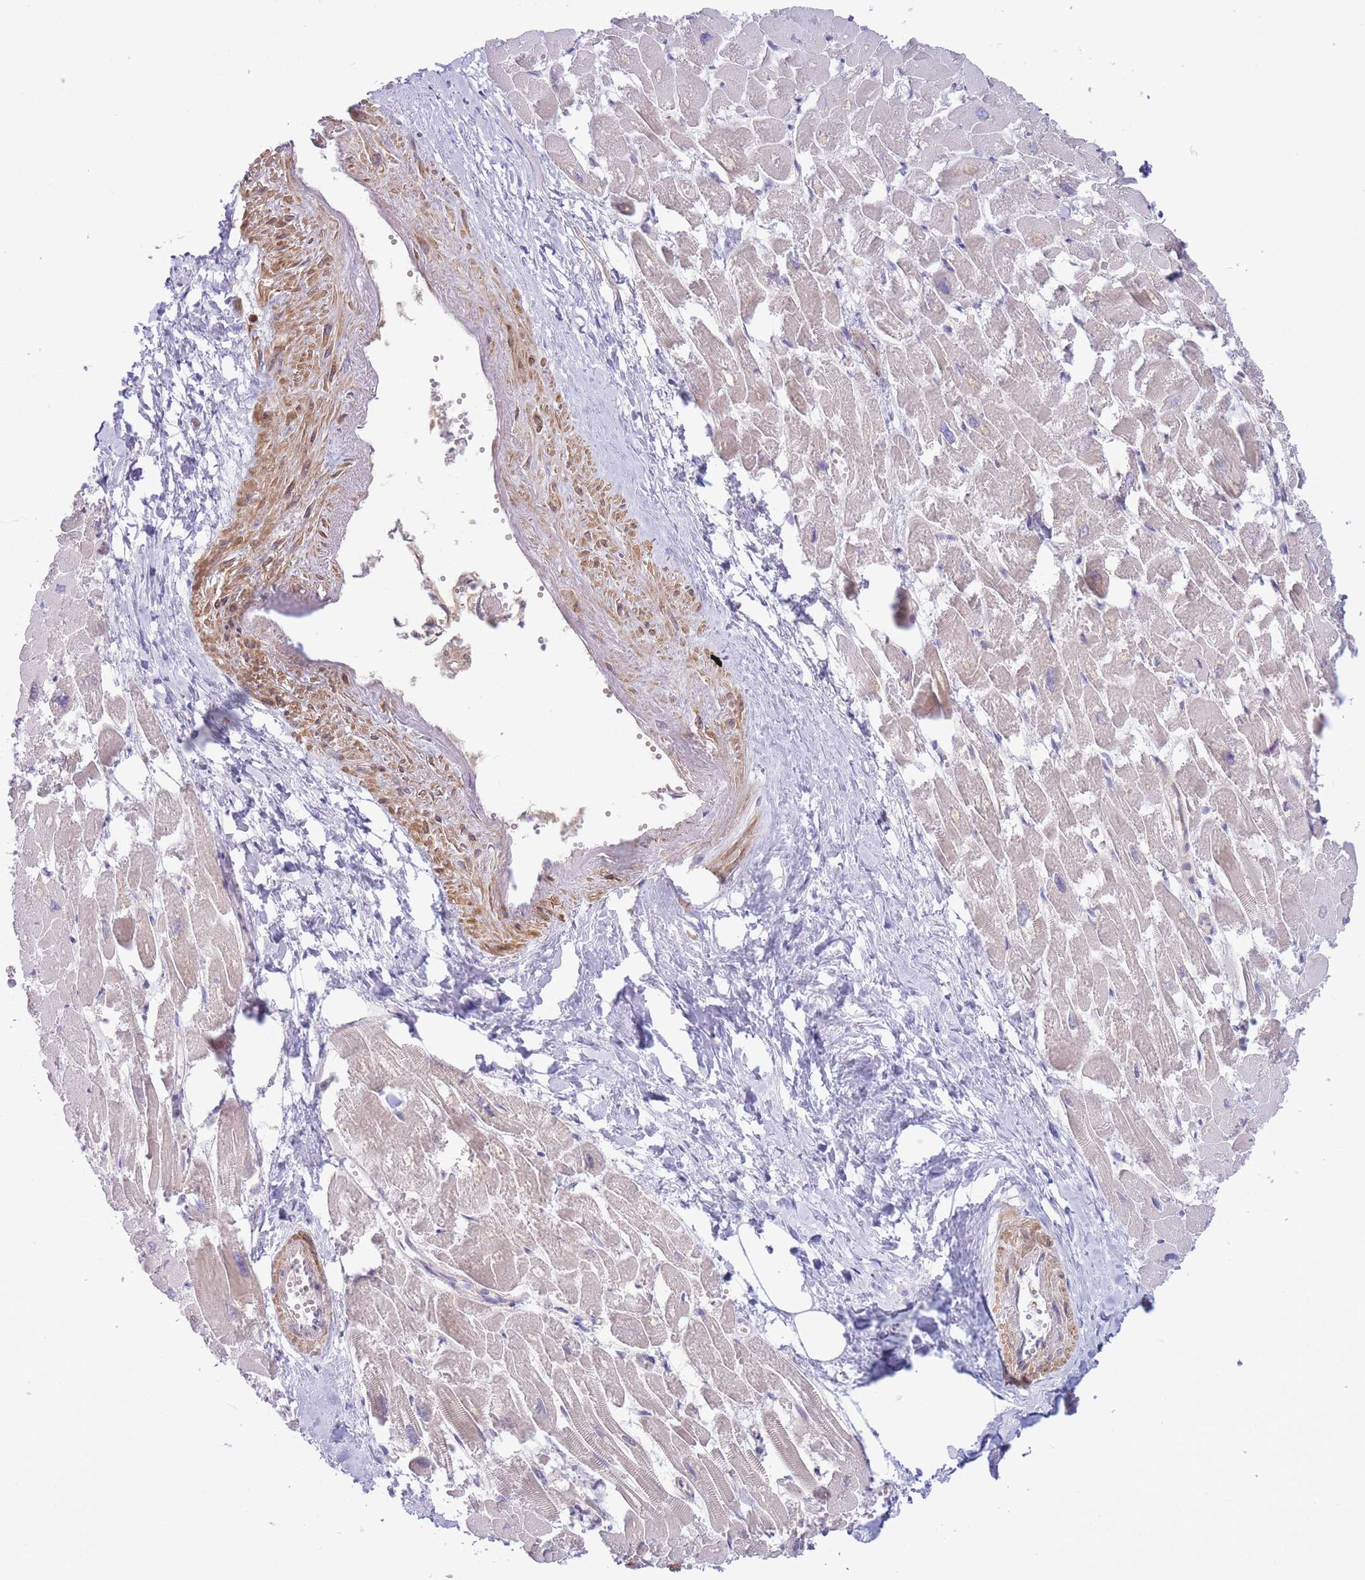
{"staining": {"intensity": "weak", "quantity": "25%-75%", "location": "cytoplasmic/membranous"}, "tissue": "heart muscle", "cell_type": "Cardiomyocytes", "image_type": "normal", "snomed": [{"axis": "morphology", "description": "Normal tissue, NOS"}, {"axis": "topography", "description": "Heart"}], "caption": "Benign heart muscle exhibits weak cytoplasmic/membranous expression in about 25%-75% of cardiomyocytes, visualized by immunohistochemistry.", "gene": "APOL4", "patient": {"sex": "male", "age": 54}}